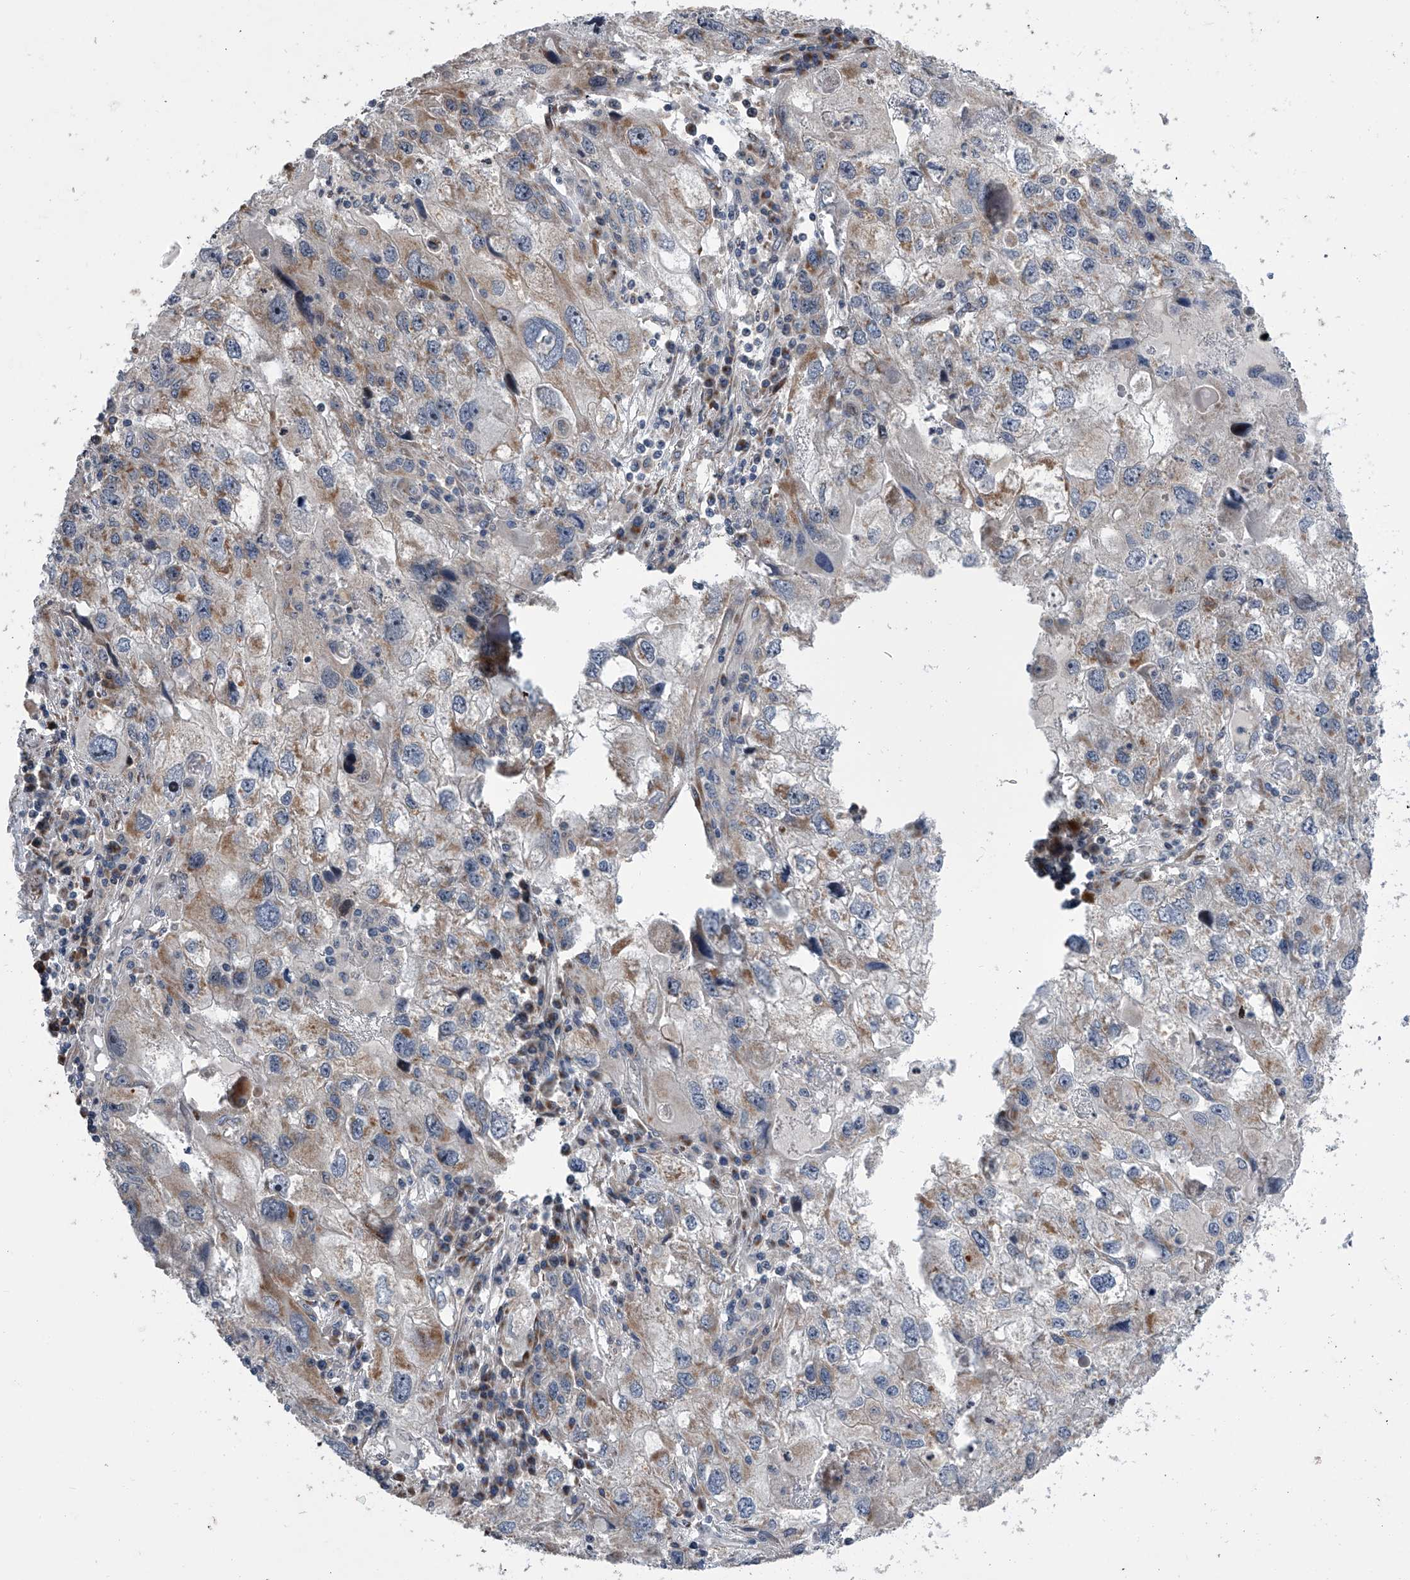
{"staining": {"intensity": "weak", "quantity": "<25%", "location": "cytoplasmic/membranous"}, "tissue": "endometrial cancer", "cell_type": "Tumor cells", "image_type": "cancer", "snomed": [{"axis": "morphology", "description": "Adenocarcinoma, NOS"}, {"axis": "topography", "description": "Endometrium"}], "caption": "Endometrial adenocarcinoma was stained to show a protein in brown. There is no significant staining in tumor cells.", "gene": "DLGAP2", "patient": {"sex": "female", "age": 49}}